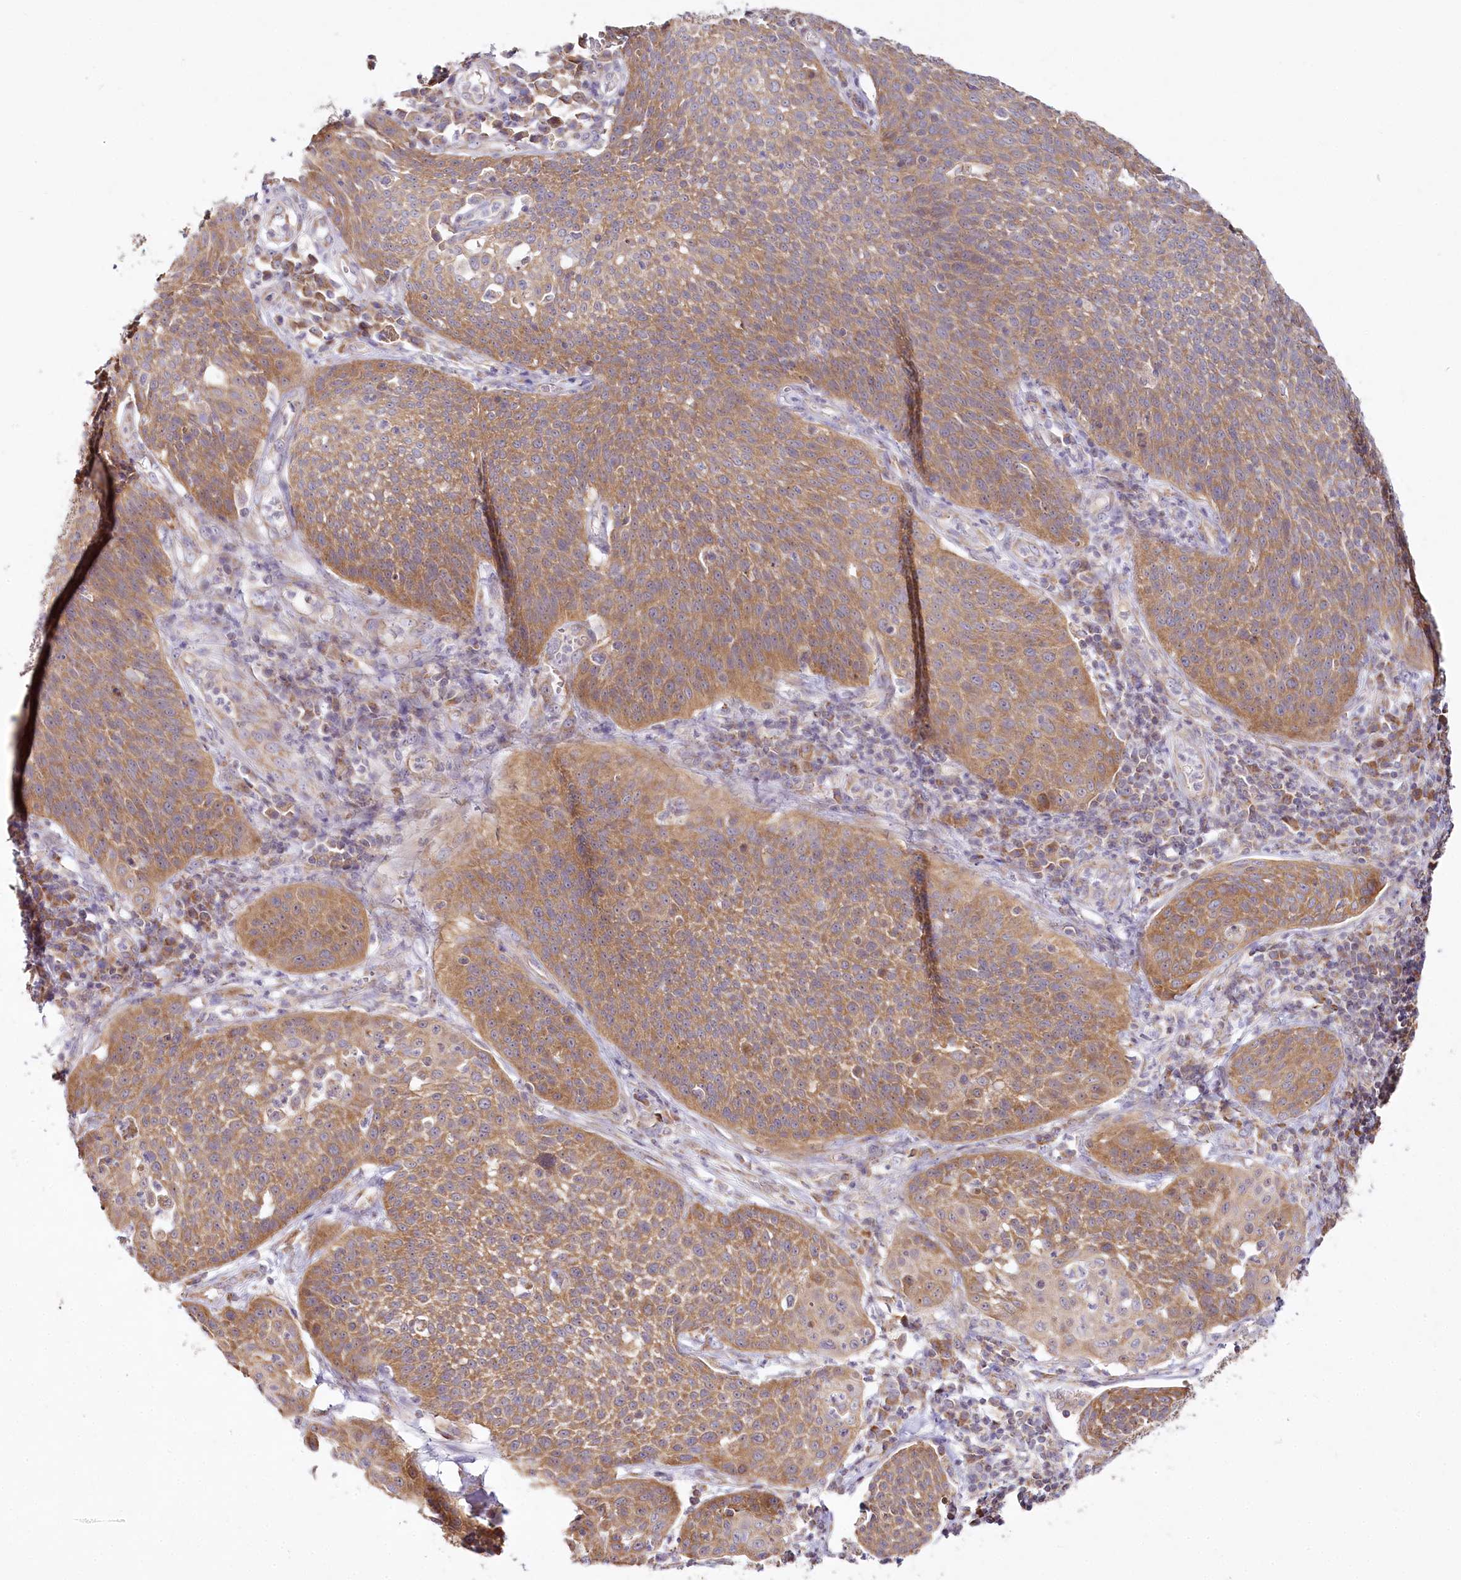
{"staining": {"intensity": "moderate", "quantity": ">75%", "location": "cytoplasmic/membranous"}, "tissue": "cervical cancer", "cell_type": "Tumor cells", "image_type": "cancer", "snomed": [{"axis": "morphology", "description": "Squamous cell carcinoma, NOS"}, {"axis": "topography", "description": "Cervix"}], "caption": "Immunohistochemical staining of squamous cell carcinoma (cervical) shows moderate cytoplasmic/membranous protein staining in approximately >75% of tumor cells.", "gene": "ACOX2", "patient": {"sex": "female", "age": 34}}